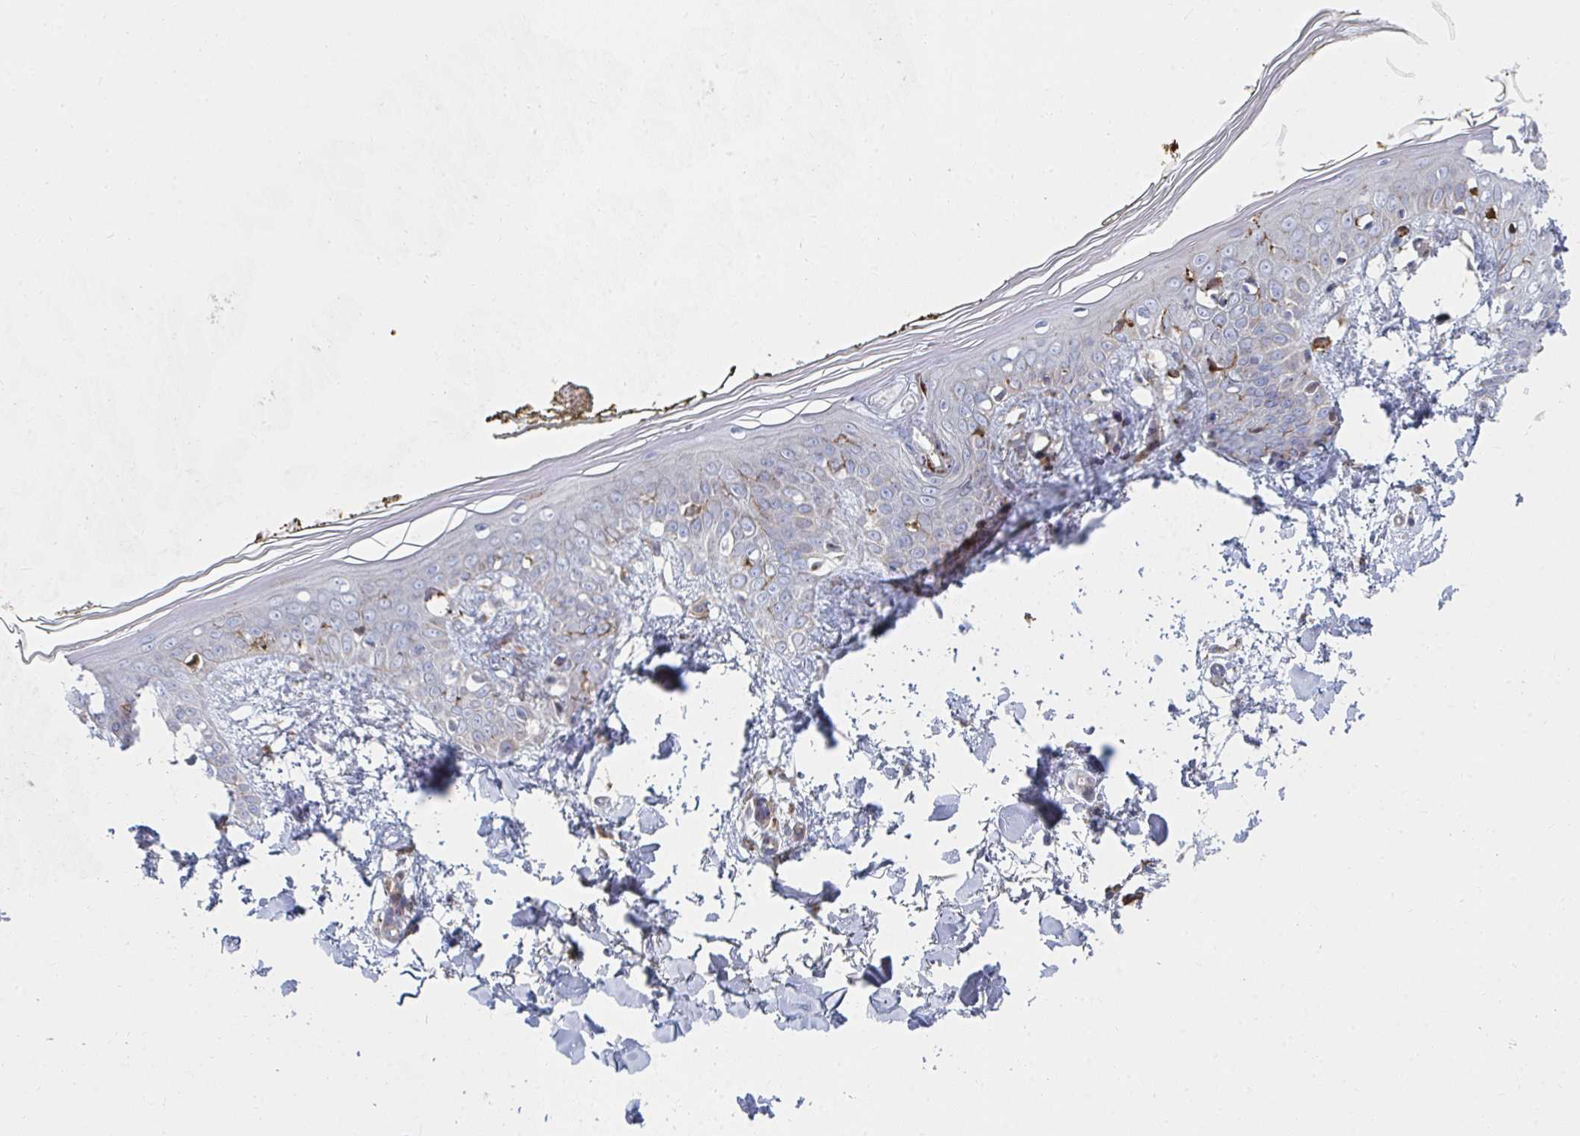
{"staining": {"intensity": "negative", "quantity": "none", "location": "none"}, "tissue": "skin", "cell_type": "Fibroblasts", "image_type": "normal", "snomed": [{"axis": "morphology", "description": "Normal tissue, NOS"}, {"axis": "topography", "description": "Skin"}], "caption": "Unremarkable skin was stained to show a protein in brown. There is no significant positivity in fibroblasts. (Stains: DAB (3,3'-diaminobenzidine) immunohistochemistry with hematoxylin counter stain, Microscopy: brightfield microscopy at high magnification).", "gene": "PSMG1", "patient": {"sex": "female", "age": 34}}